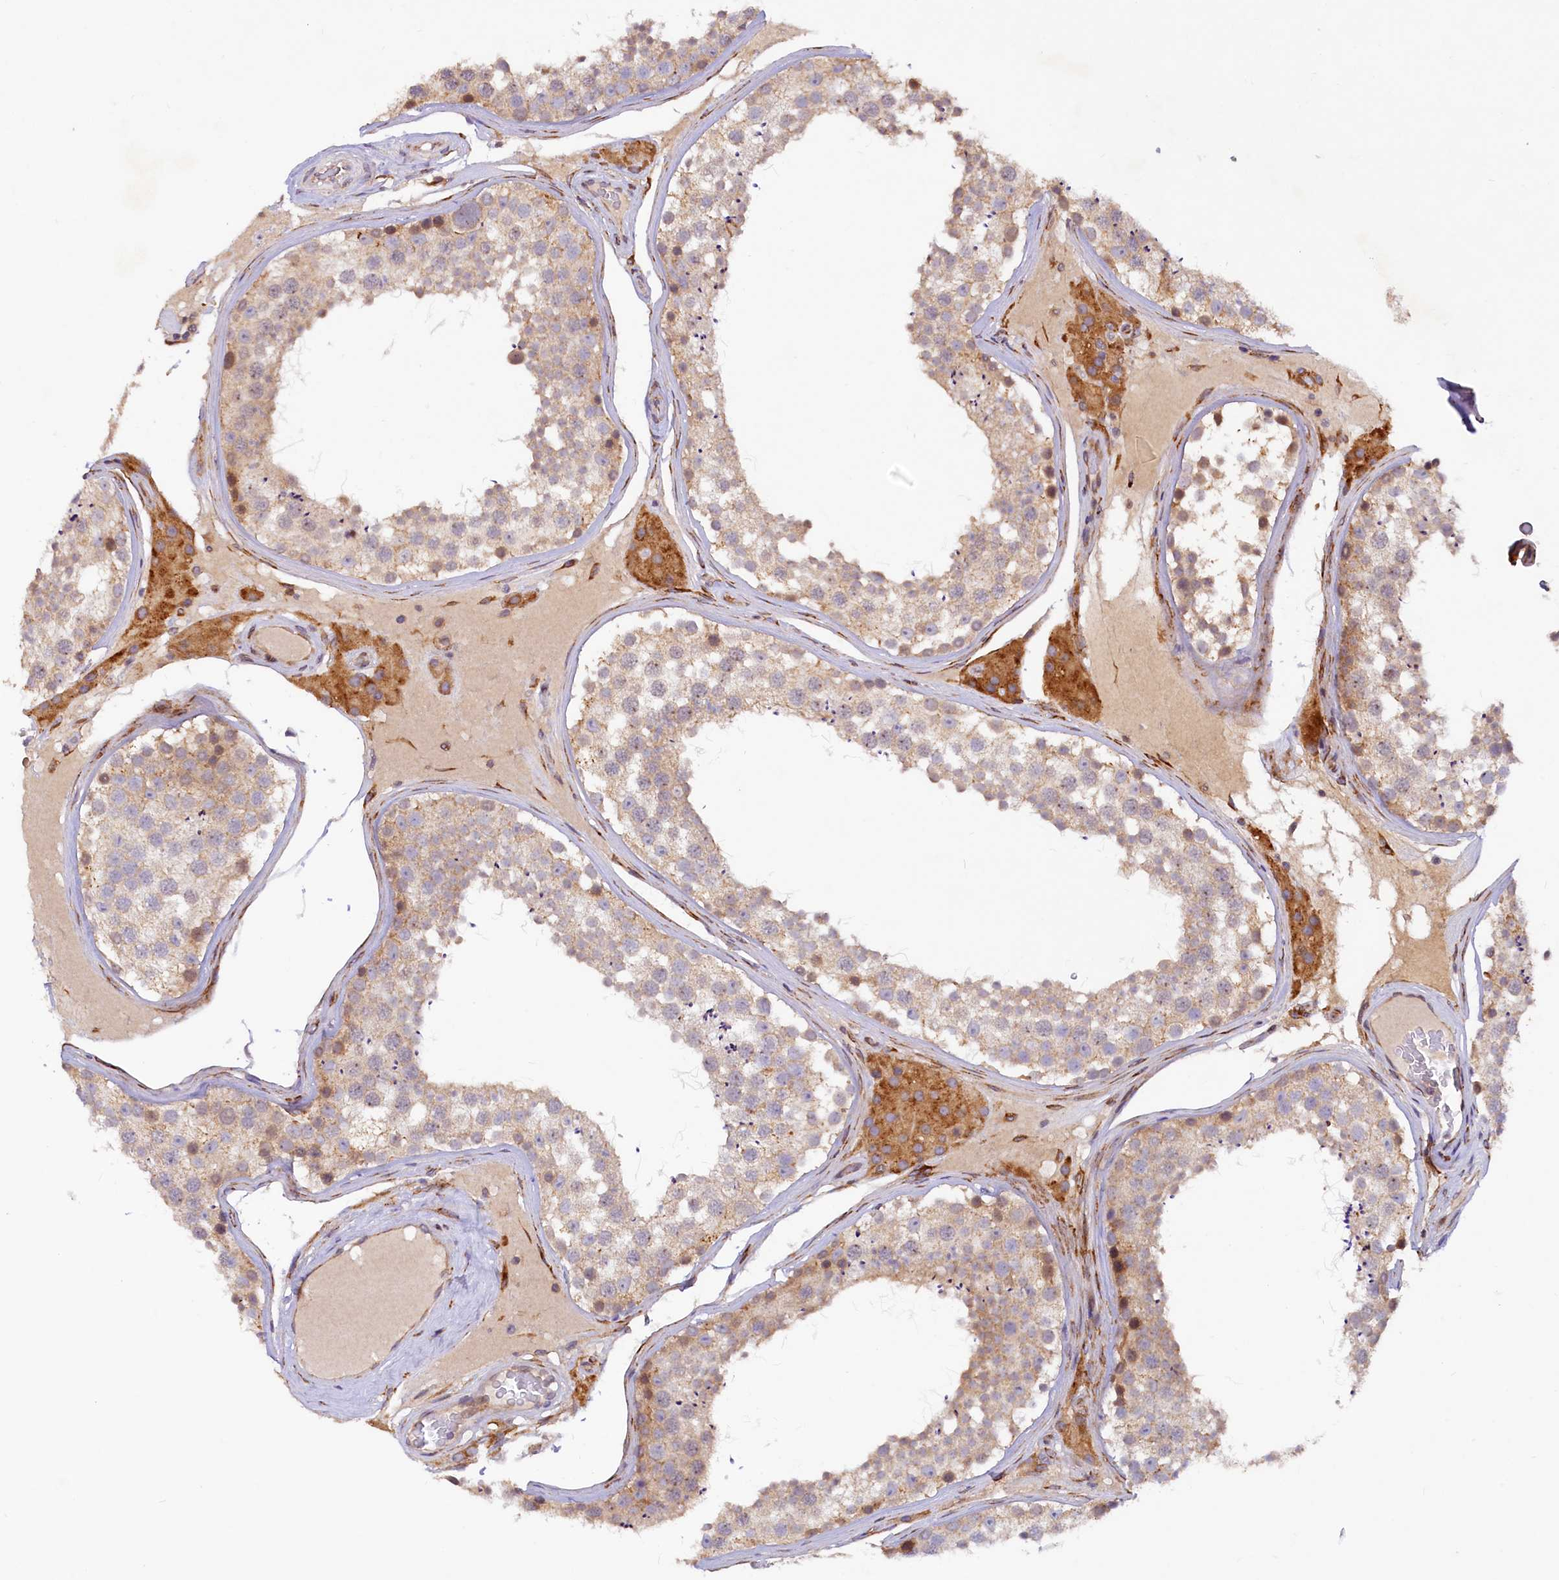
{"staining": {"intensity": "weak", "quantity": "25%-75%", "location": "cytoplasmic/membranous"}, "tissue": "testis", "cell_type": "Cells in seminiferous ducts", "image_type": "normal", "snomed": [{"axis": "morphology", "description": "Normal tissue, NOS"}, {"axis": "topography", "description": "Testis"}], "caption": "Normal testis demonstrates weak cytoplasmic/membranous expression in about 25%-75% of cells in seminiferous ducts, visualized by immunohistochemistry. The protein of interest is shown in brown color, while the nuclei are stained blue.", "gene": "SSC5D", "patient": {"sex": "male", "age": 46}}